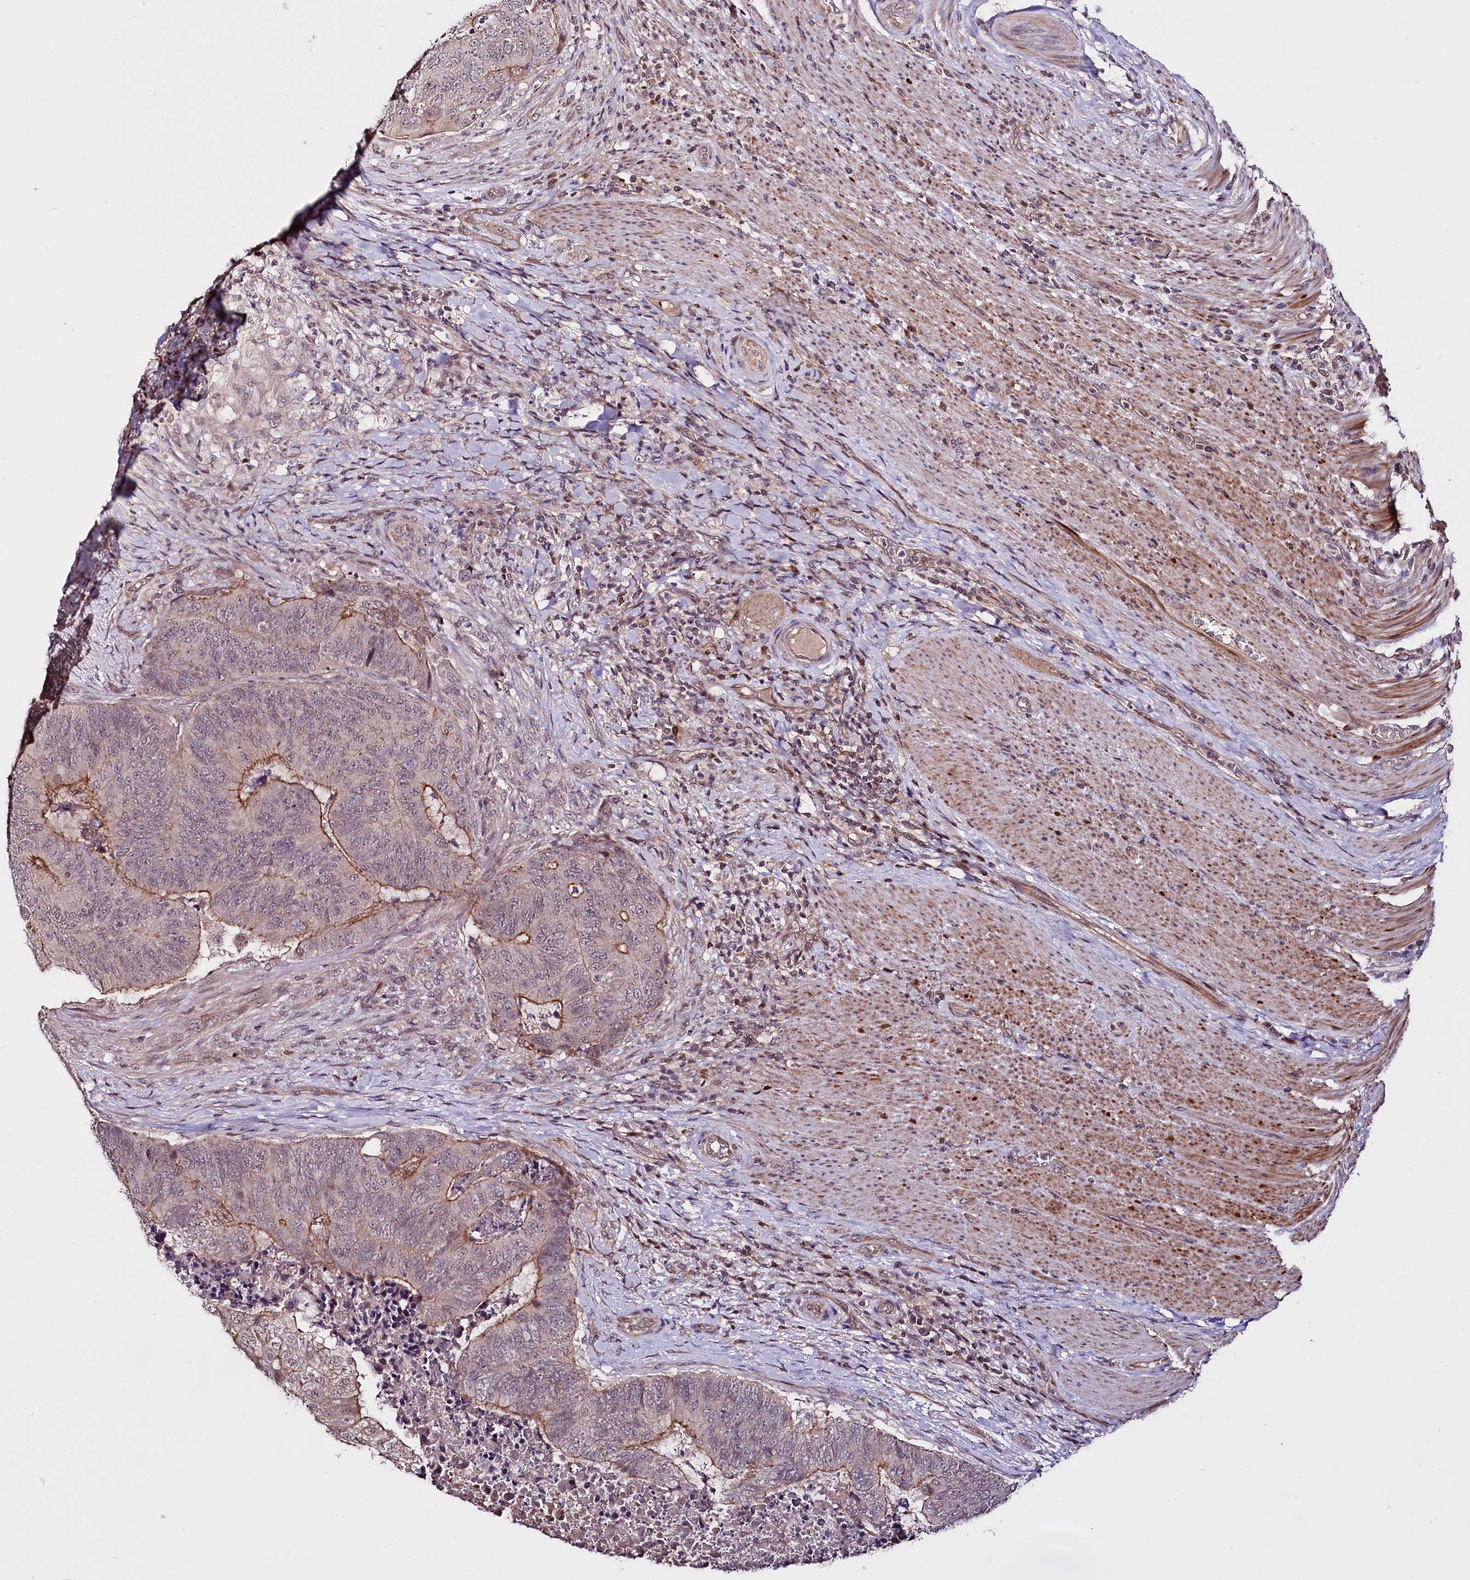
{"staining": {"intensity": "moderate", "quantity": "25%-75%", "location": "cytoplasmic/membranous"}, "tissue": "colorectal cancer", "cell_type": "Tumor cells", "image_type": "cancer", "snomed": [{"axis": "morphology", "description": "Adenocarcinoma, NOS"}, {"axis": "topography", "description": "Colon"}], "caption": "Immunohistochemistry histopathology image of neoplastic tissue: colorectal adenocarcinoma stained using IHC reveals medium levels of moderate protein expression localized specifically in the cytoplasmic/membranous of tumor cells, appearing as a cytoplasmic/membranous brown color.", "gene": "TAFAZZIN", "patient": {"sex": "female", "age": 67}}